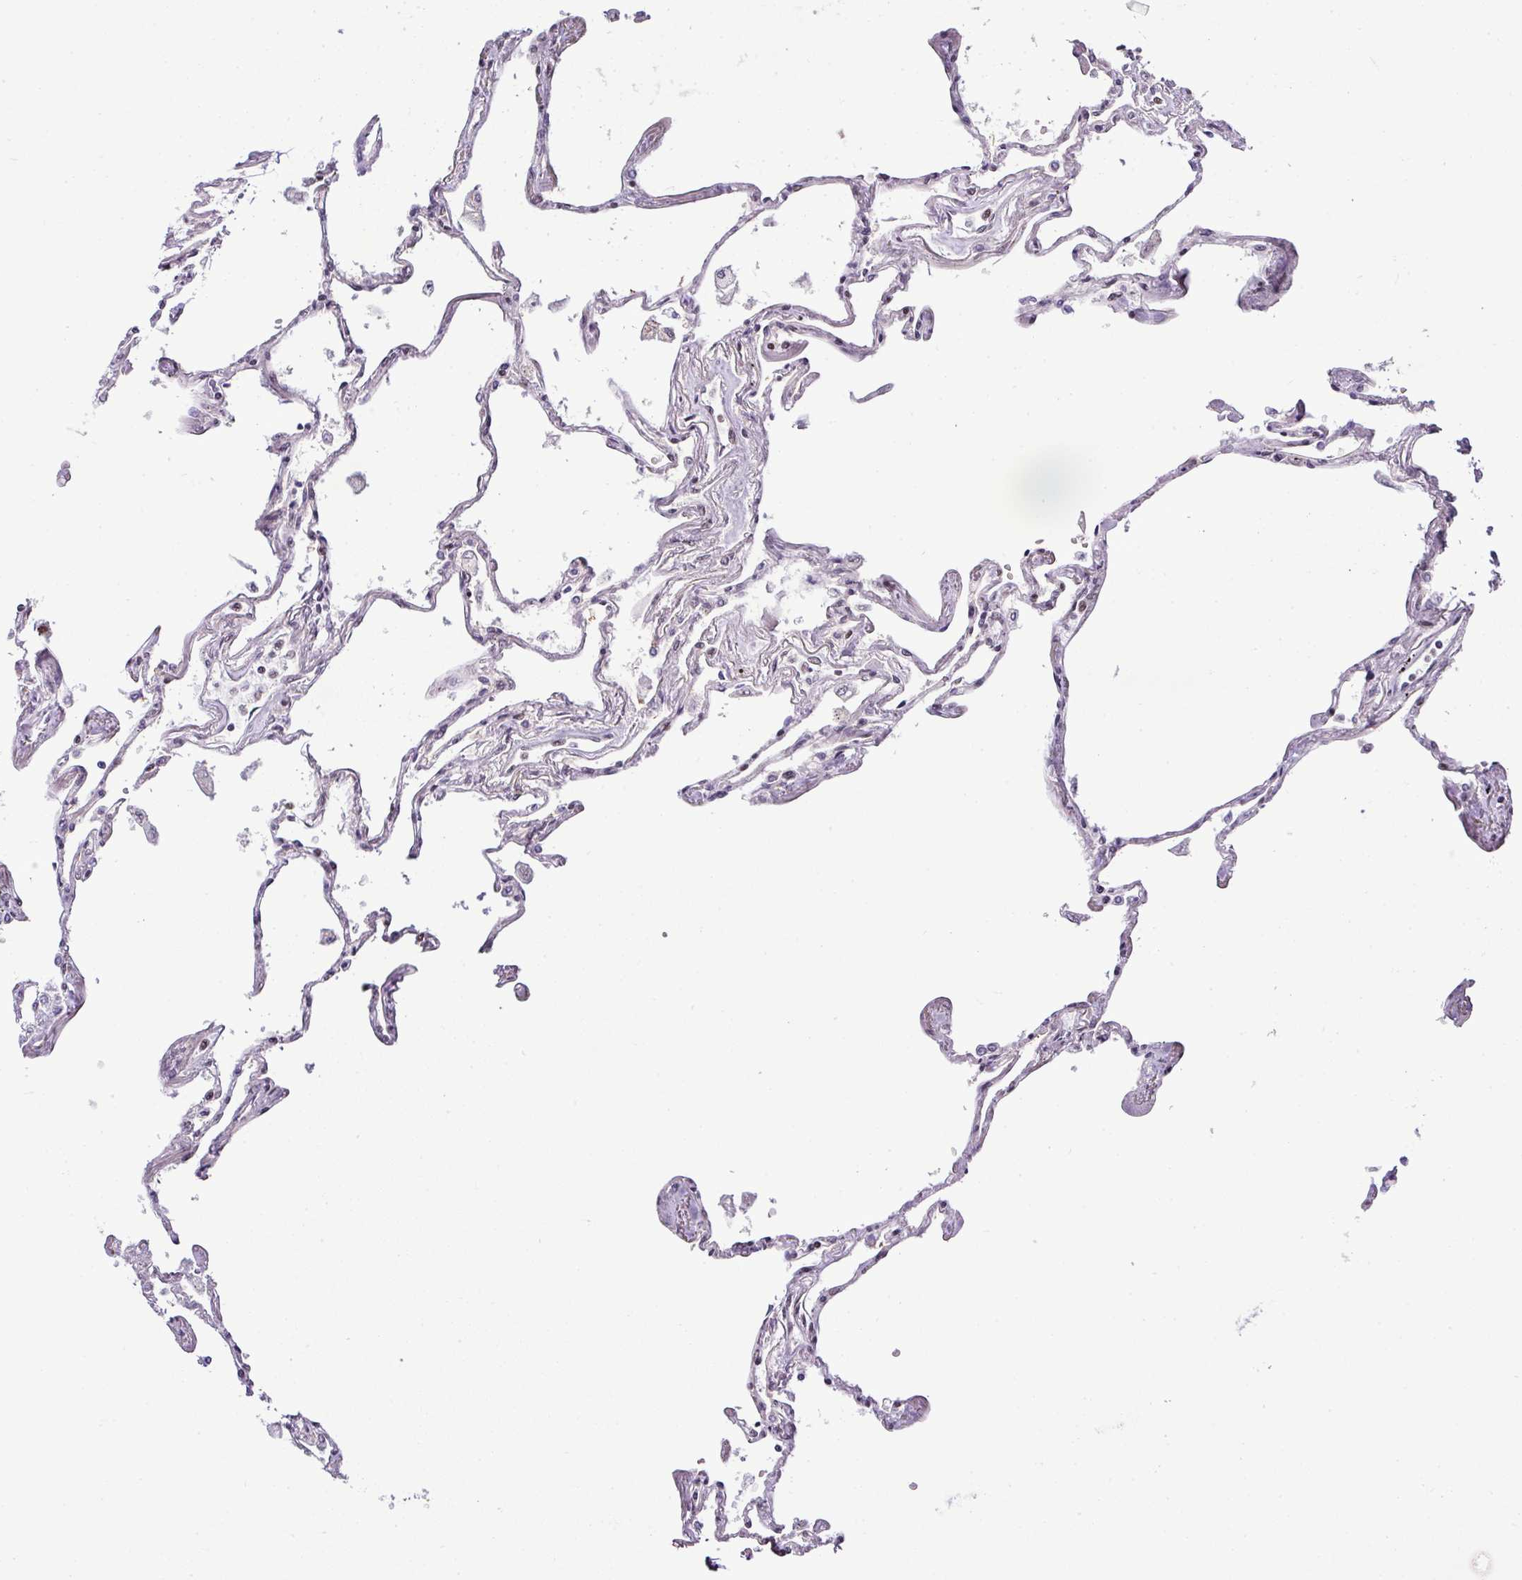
{"staining": {"intensity": "moderate", "quantity": "<25%", "location": "nuclear"}, "tissue": "lung", "cell_type": "Alveolar cells", "image_type": "normal", "snomed": [{"axis": "morphology", "description": "Normal tissue, NOS"}, {"axis": "topography", "description": "Lung"}], "caption": "Immunohistochemistry (IHC) photomicrograph of unremarkable lung stained for a protein (brown), which shows low levels of moderate nuclear positivity in approximately <25% of alveolar cells.", "gene": "PGAP4", "patient": {"sex": "female", "age": 67}}